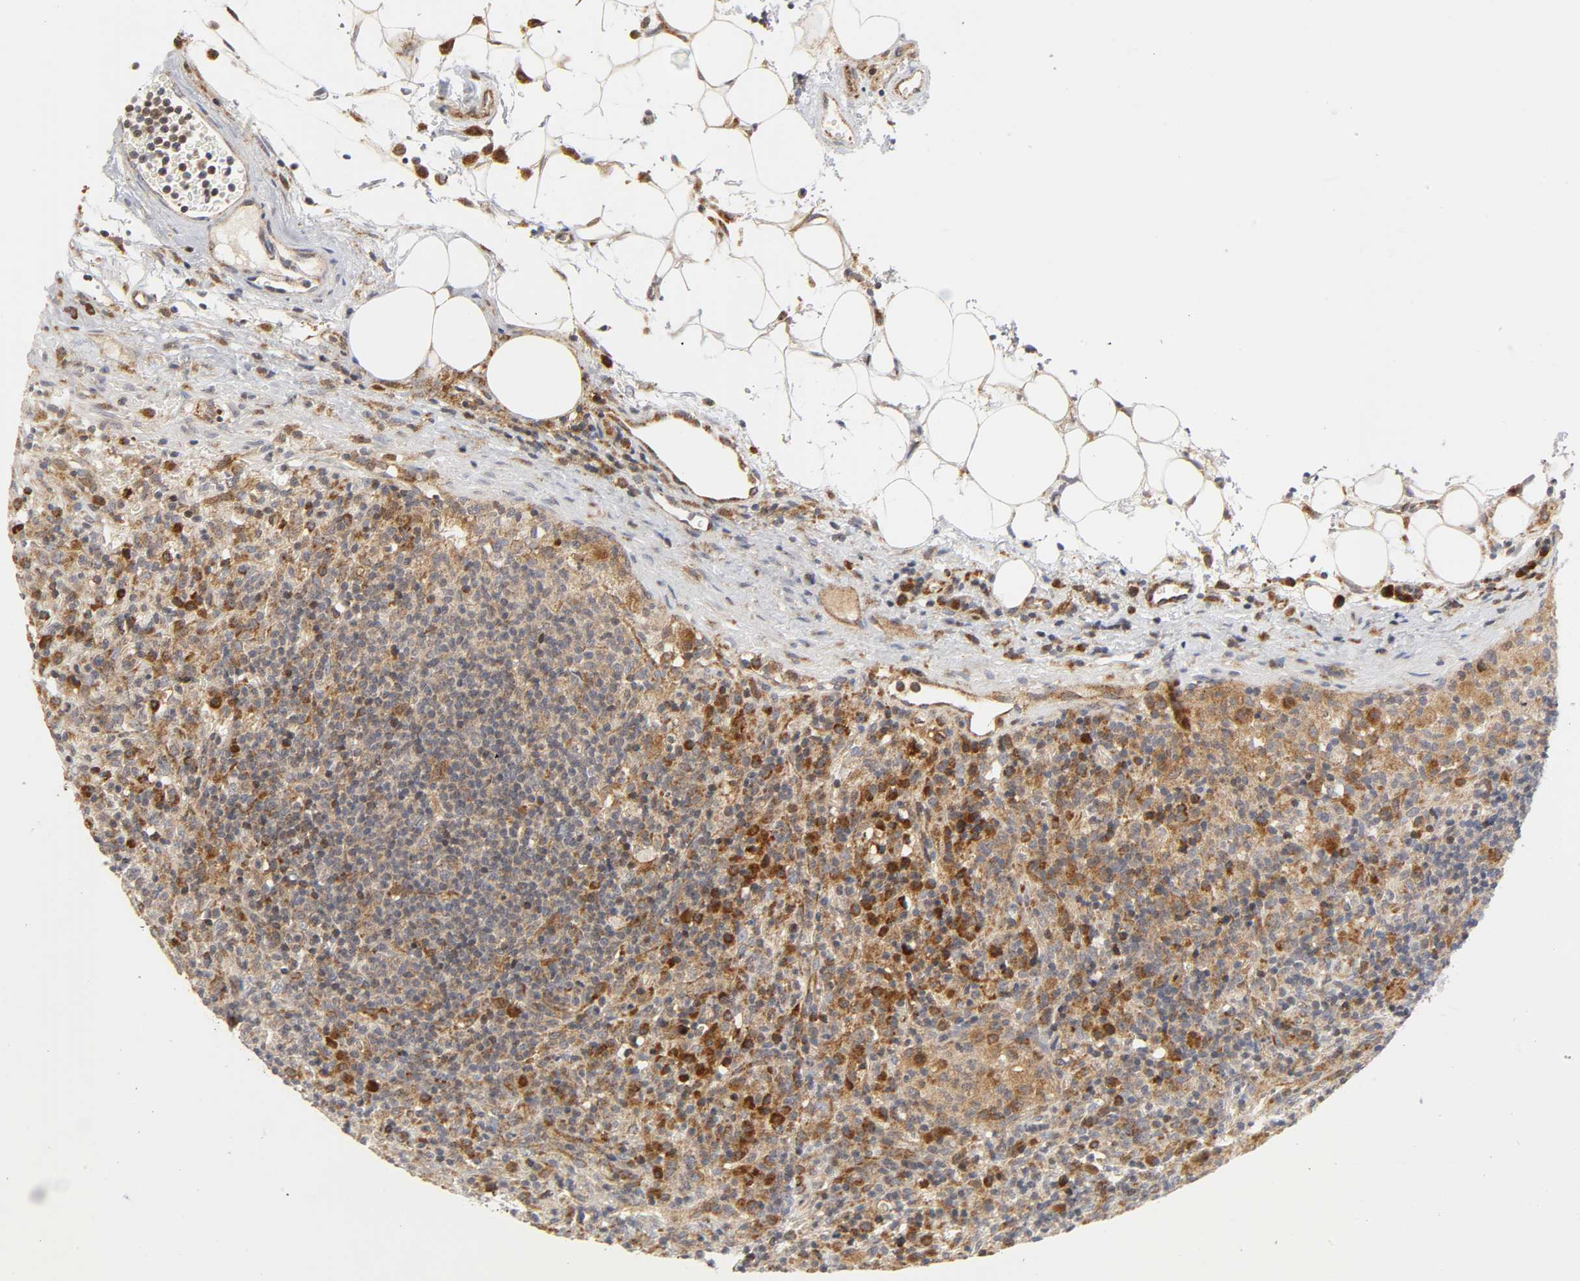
{"staining": {"intensity": "moderate", "quantity": ">75%", "location": "cytoplasmic/membranous"}, "tissue": "lymphoma", "cell_type": "Tumor cells", "image_type": "cancer", "snomed": [{"axis": "morphology", "description": "Hodgkin's disease, NOS"}, {"axis": "topography", "description": "Lymph node"}], "caption": "Moderate cytoplasmic/membranous positivity for a protein is present in about >75% of tumor cells of Hodgkin's disease using immunohistochemistry (IHC).", "gene": "BAX", "patient": {"sex": "male", "age": 65}}